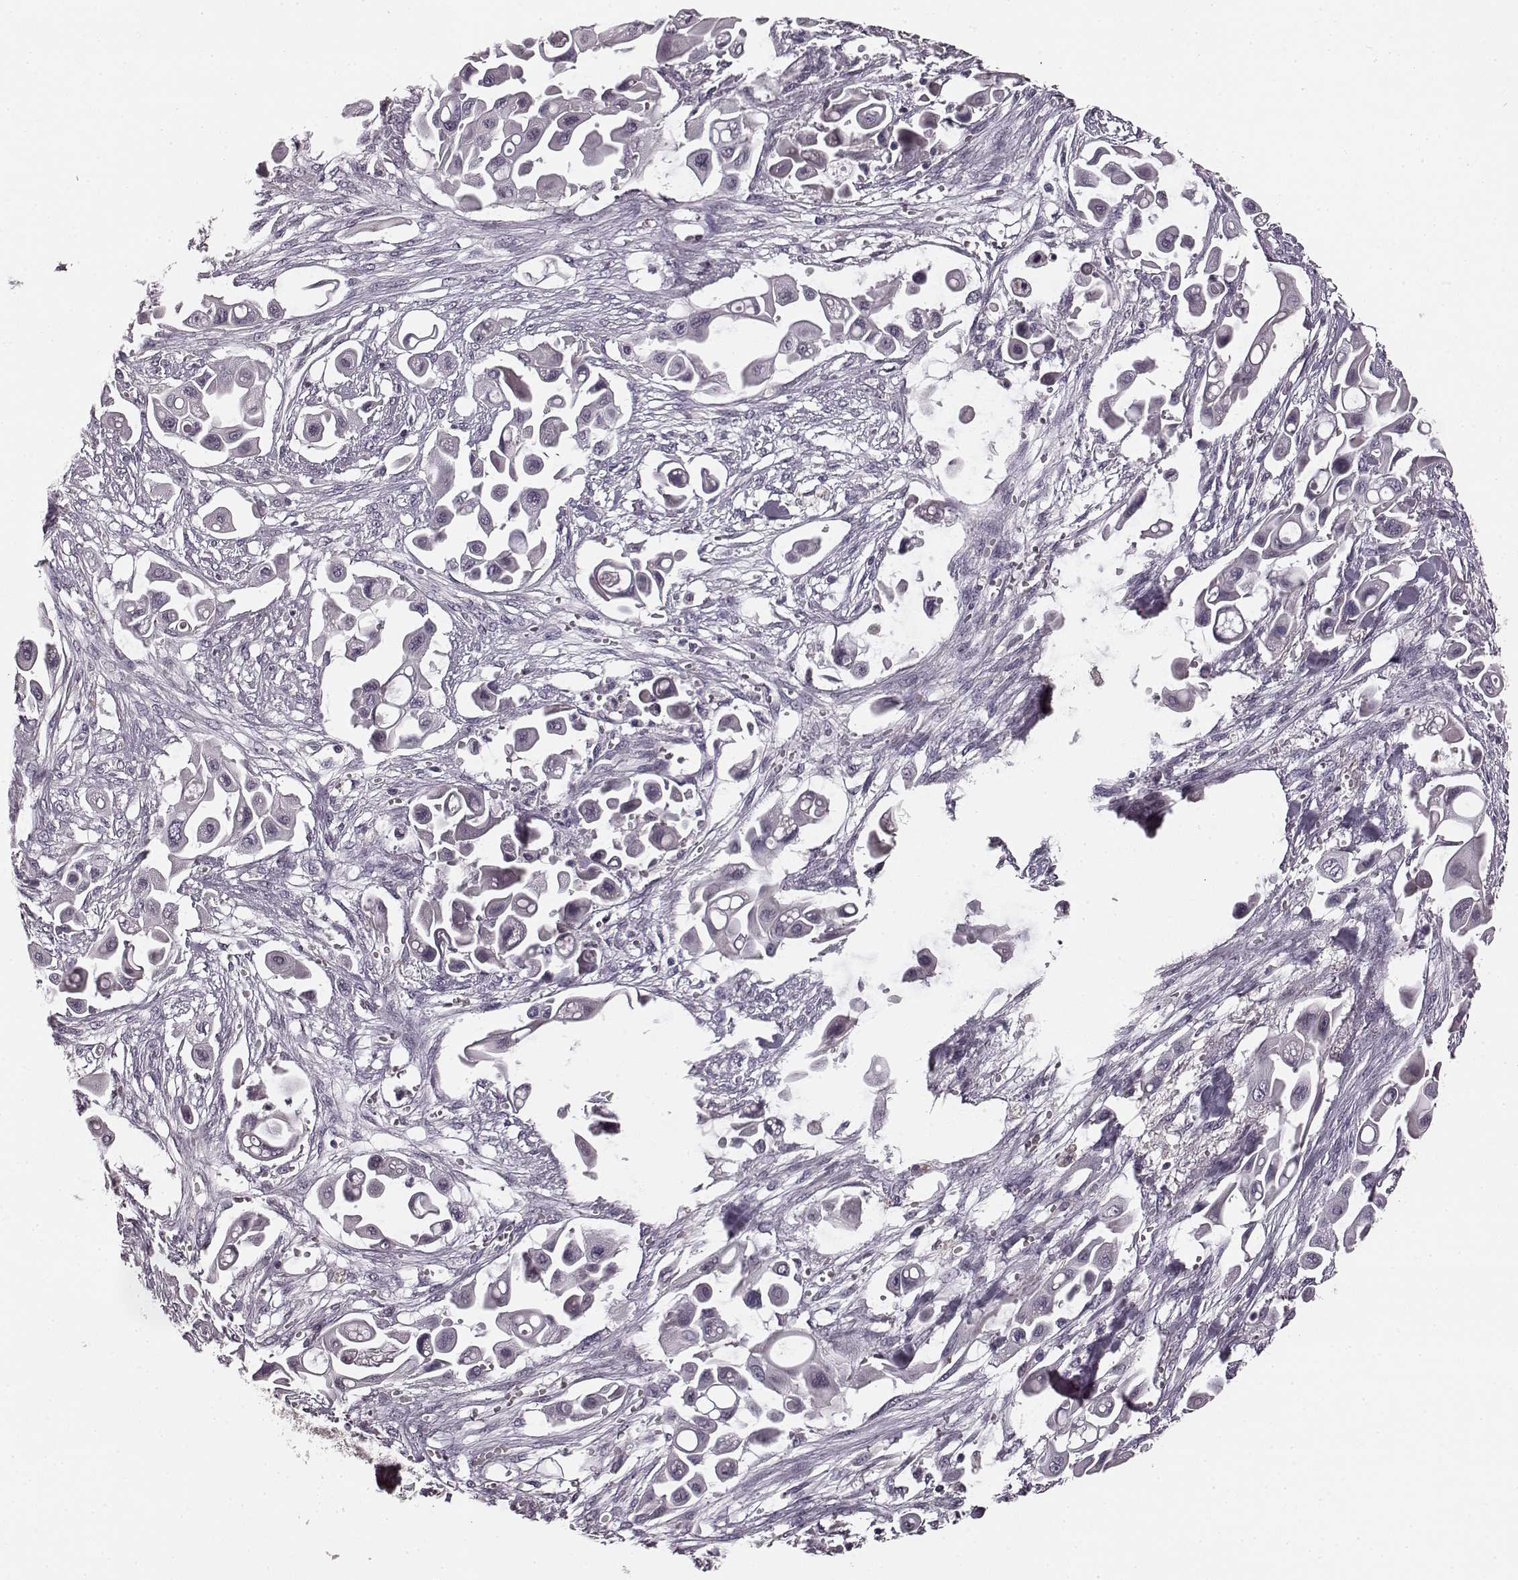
{"staining": {"intensity": "negative", "quantity": "none", "location": "none"}, "tissue": "pancreatic cancer", "cell_type": "Tumor cells", "image_type": "cancer", "snomed": [{"axis": "morphology", "description": "Adenocarcinoma, NOS"}, {"axis": "topography", "description": "Pancreas"}], "caption": "There is no significant positivity in tumor cells of pancreatic cancer.", "gene": "RIT2", "patient": {"sex": "male", "age": 50}}